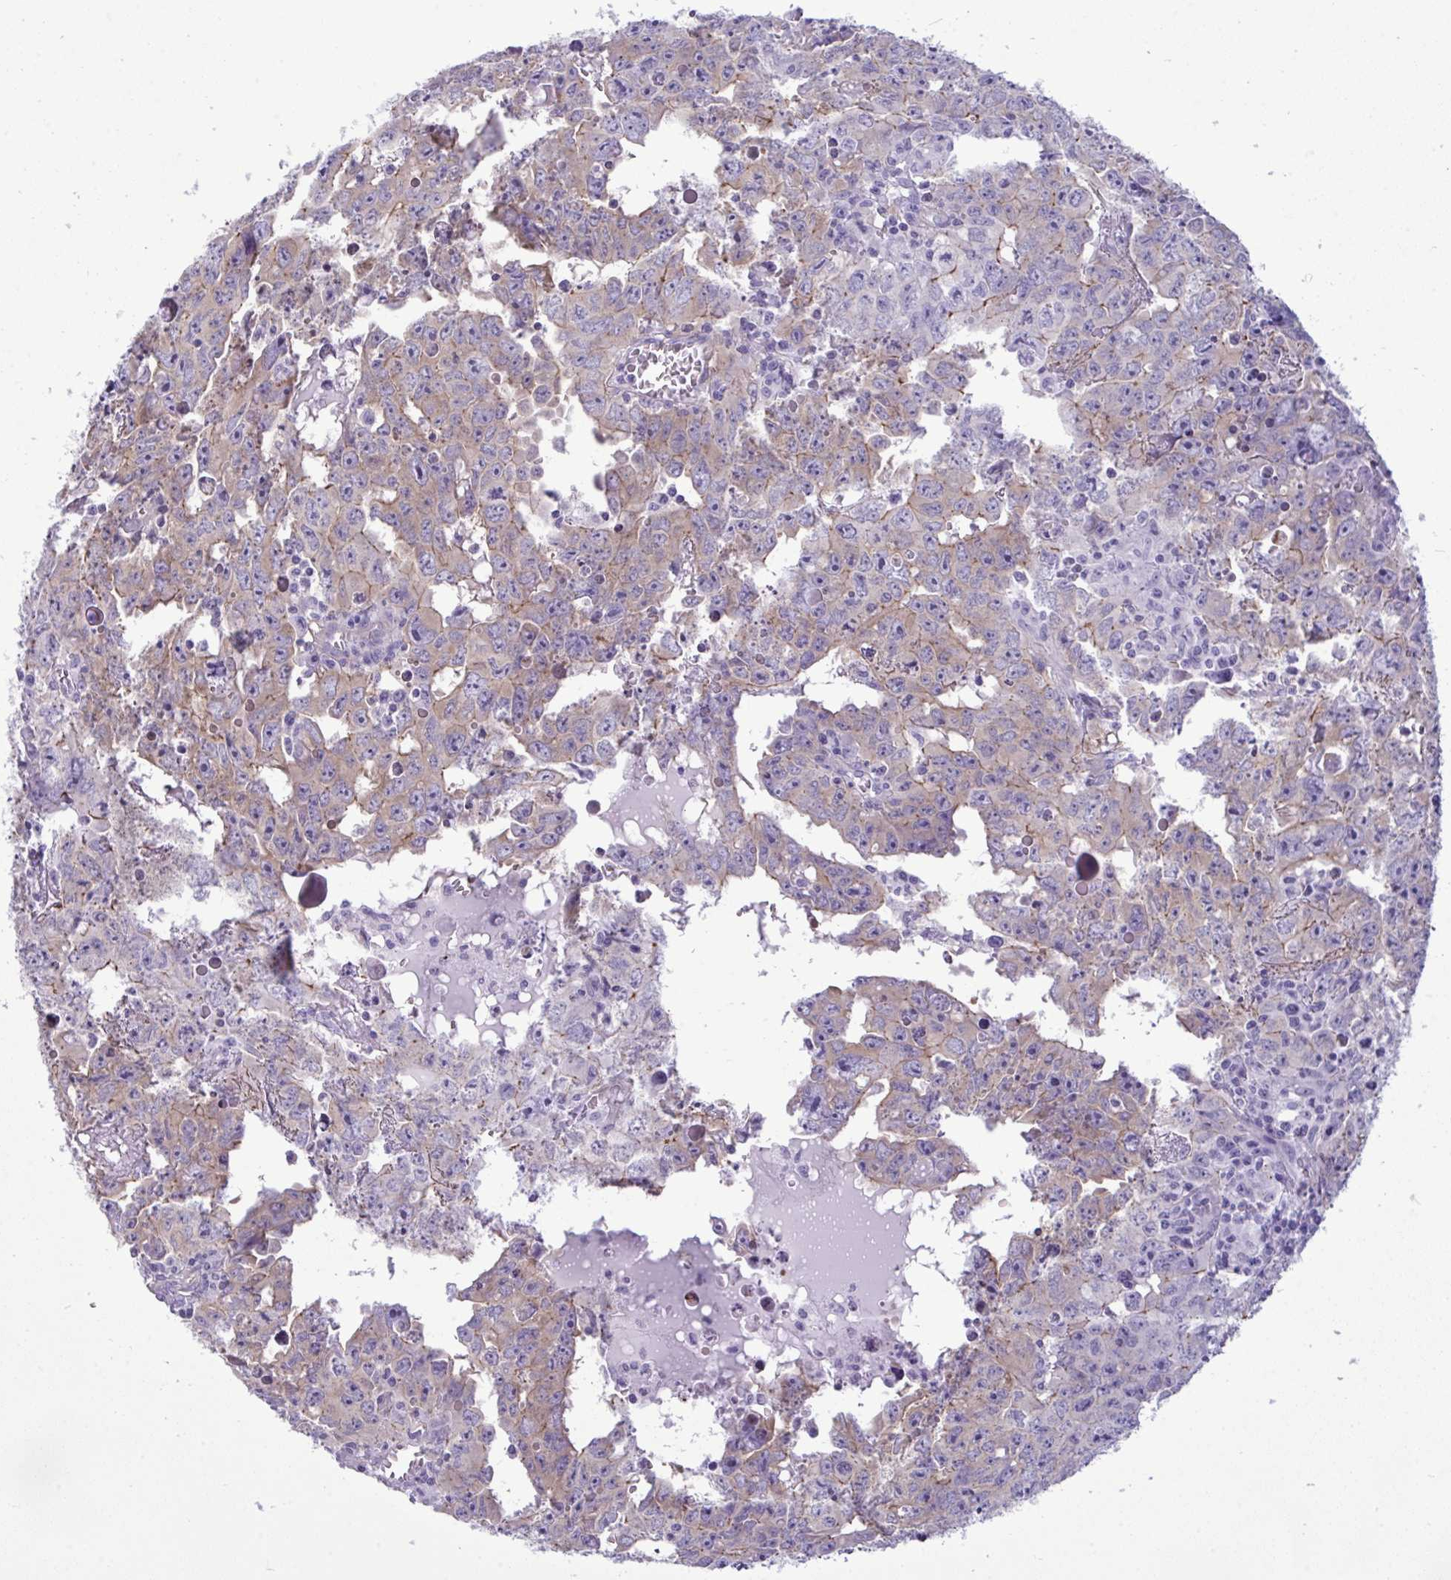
{"staining": {"intensity": "weak", "quantity": "25%-75%", "location": "cytoplasmic/membranous"}, "tissue": "testis cancer", "cell_type": "Tumor cells", "image_type": "cancer", "snomed": [{"axis": "morphology", "description": "Carcinoma, Embryonal, NOS"}, {"axis": "topography", "description": "Testis"}], "caption": "Embryonal carcinoma (testis) stained with DAB (3,3'-diaminobenzidine) immunohistochemistry reveals low levels of weak cytoplasmic/membranous expression in about 25%-75% of tumor cells. (DAB = brown stain, brightfield microscopy at high magnification).", "gene": "MYH10", "patient": {"sex": "male", "age": 22}}